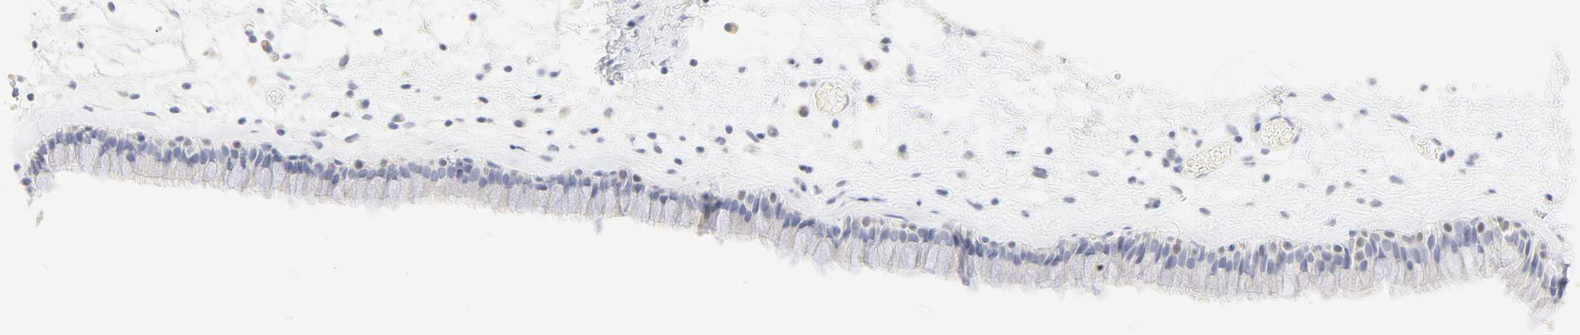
{"staining": {"intensity": "weak", "quantity": "<25%", "location": "cytoplasmic/membranous"}, "tissue": "nasopharynx", "cell_type": "Respiratory epithelial cells", "image_type": "normal", "snomed": [{"axis": "morphology", "description": "Normal tissue, NOS"}, {"axis": "morphology", "description": "Inflammation, NOS"}, {"axis": "topography", "description": "Nasopharynx"}], "caption": "A high-resolution micrograph shows IHC staining of unremarkable nasopharynx, which demonstrates no significant expression in respiratory epithelial cells. The staining was performed using DAB (3,3'-diaminobenzidine) to visualize the protein expression in brown, while the nuclei were stained in blue with hematoxylin (Magnification: 20x).", "gene": "FCGBP", "patient": {"sex": "male", "age": 48}}